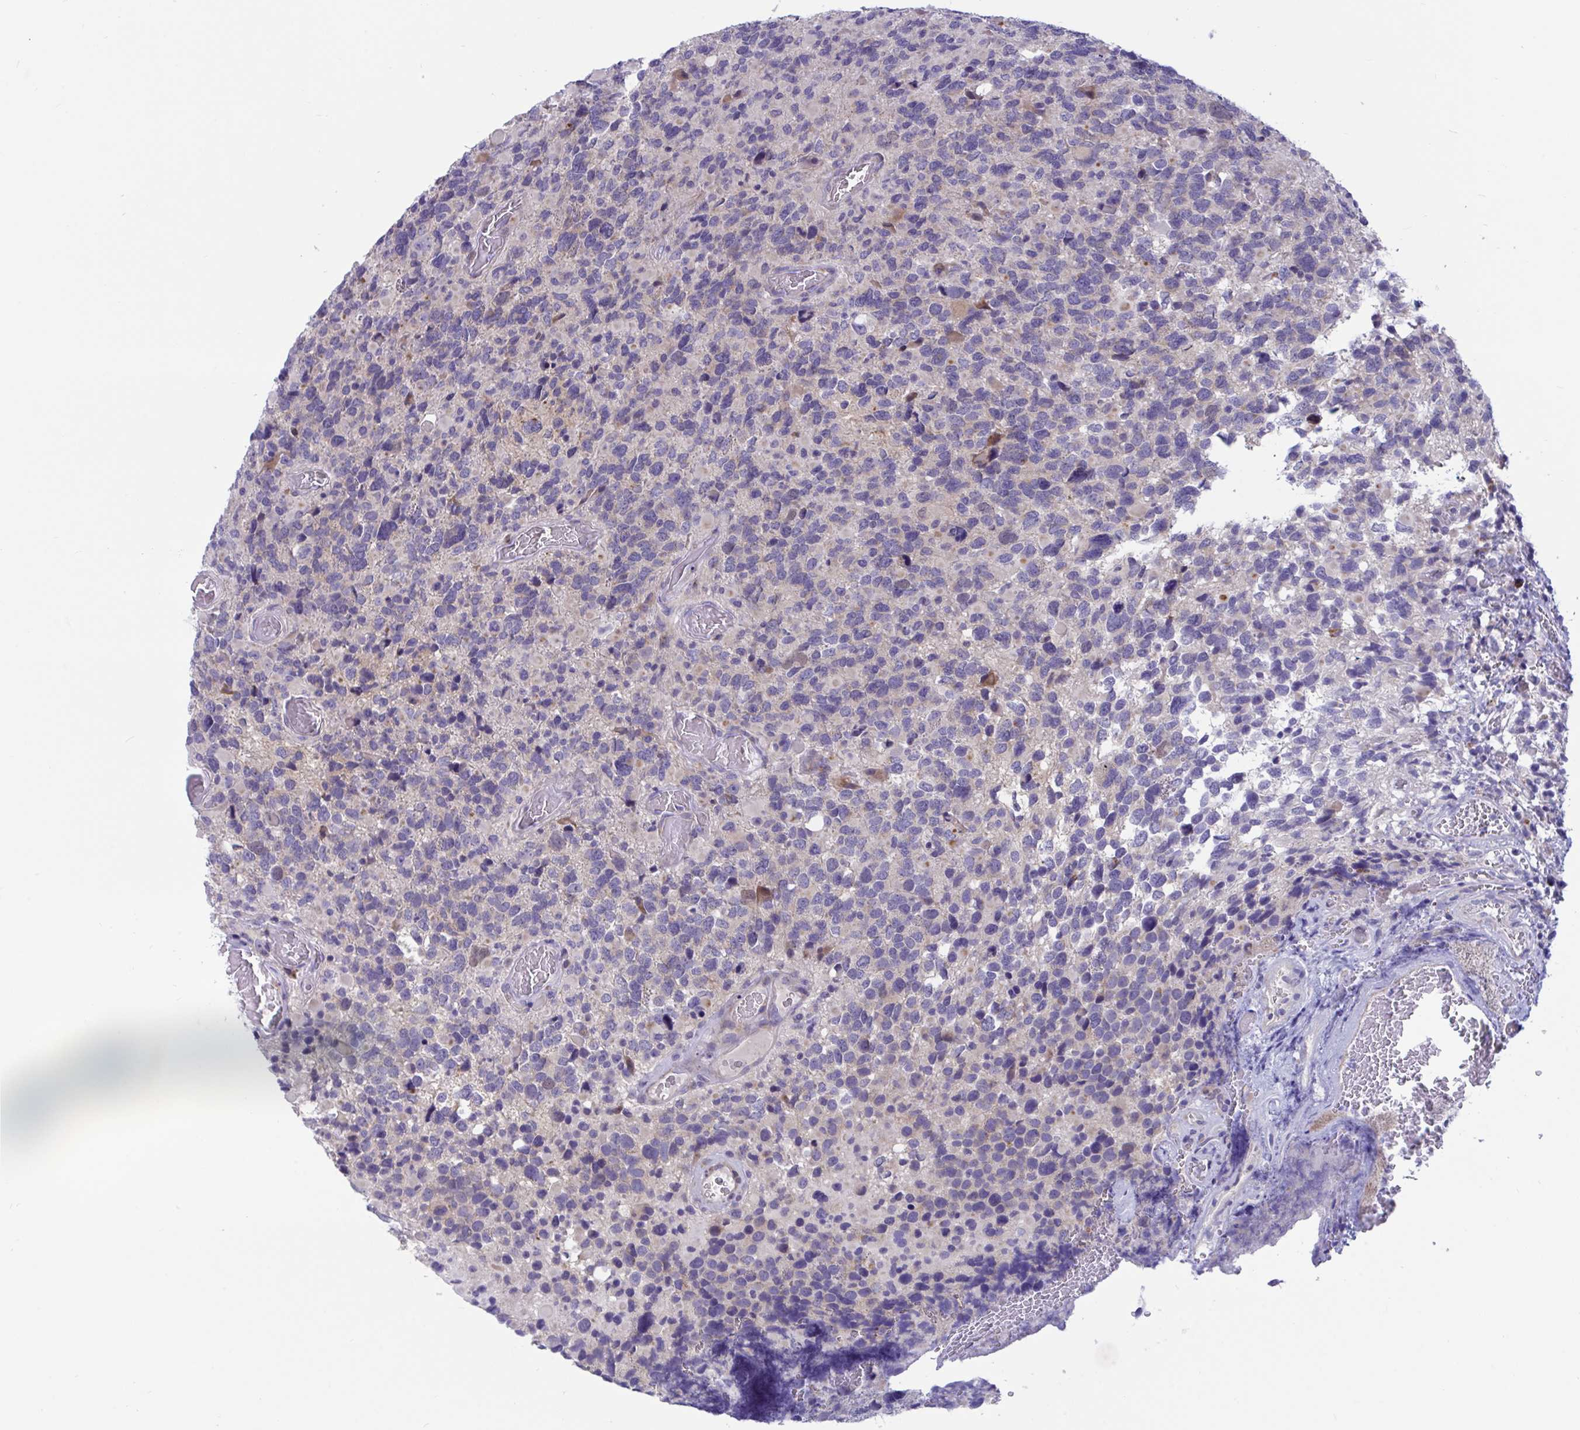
{"staining": {"intensity": "negative", "quantity": "none", "location": "none"}, "tissue": "glioma", "cell_type": "Tumor cells", "image_type": "cancer", "snomed": [{"axis": "morphology", "description": "Glioma, malignant, High grade"}, {"axis": "topography", "description": "Brain"}], "caption": "An image of malignant glioma (high-grade) stained for a protein exhibits no brown staining in tumor cells. The staining is performed using DAB (3,3'-diaminobenzidine) brown chromogen with nuclei counter-stained in using hematoxylin.", "gene": "DTX3", "patient": {"sex": "female", "age": 40}}